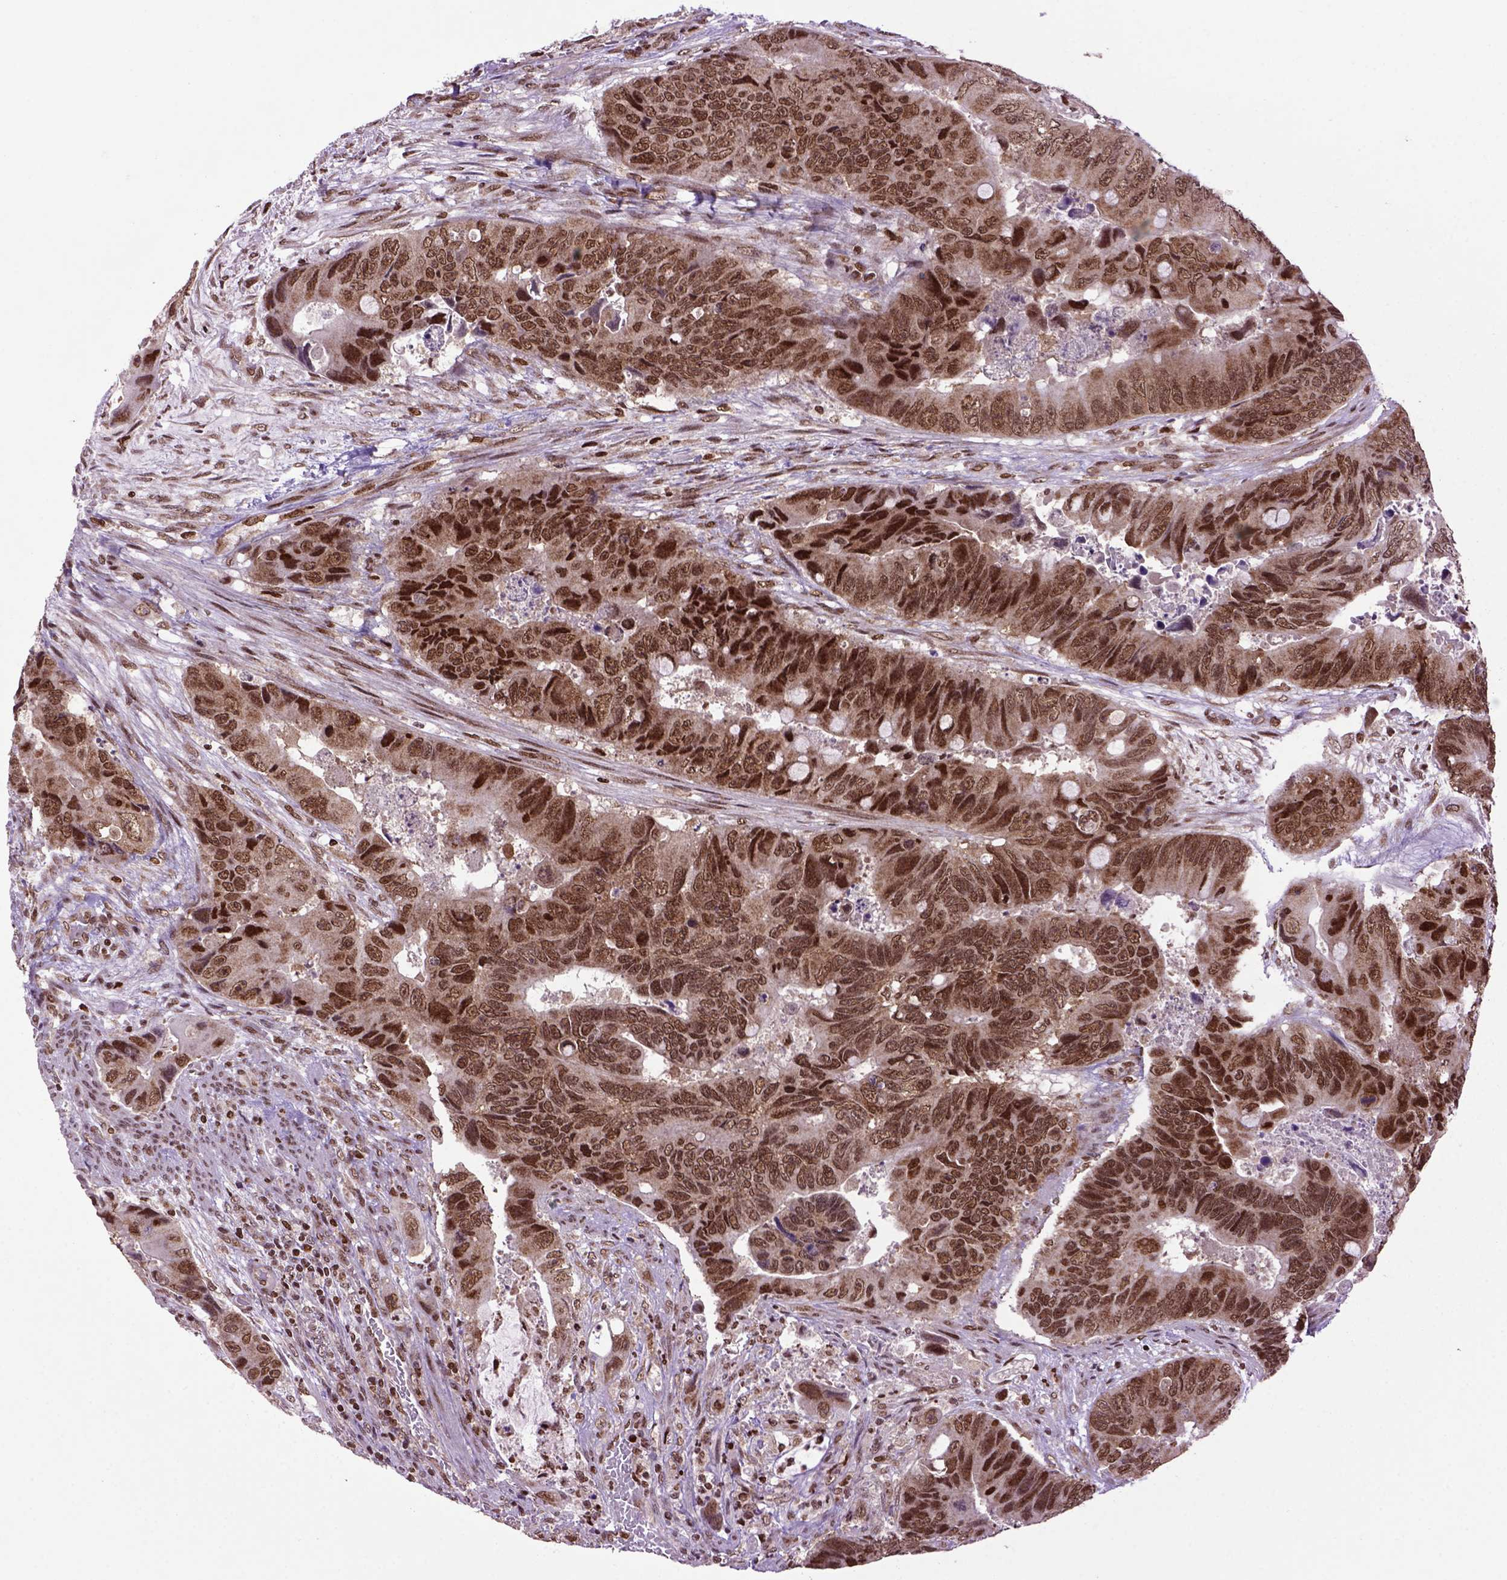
{"staining": {"intensity": "moderate", "quantity": ">75%", "location": "nuclear"}, "tissue": "colorectal cancer", "cell_type": "Tumor cells", "image_type": "cancer", "snomed": [{"axis": "morphology", "description": "Adenocarcinoma, NOS"}, {"axis": "topography", "description": "Rectum"}], "caption": "Protein positivity by immunohistochemistry (IHC) displays moderate nuclear positivity in approximately >75% of tumor cells in colorectal adenocarcinoma.", "gene": "CELF1", "patient": {"sex": "male", "age": 63}}